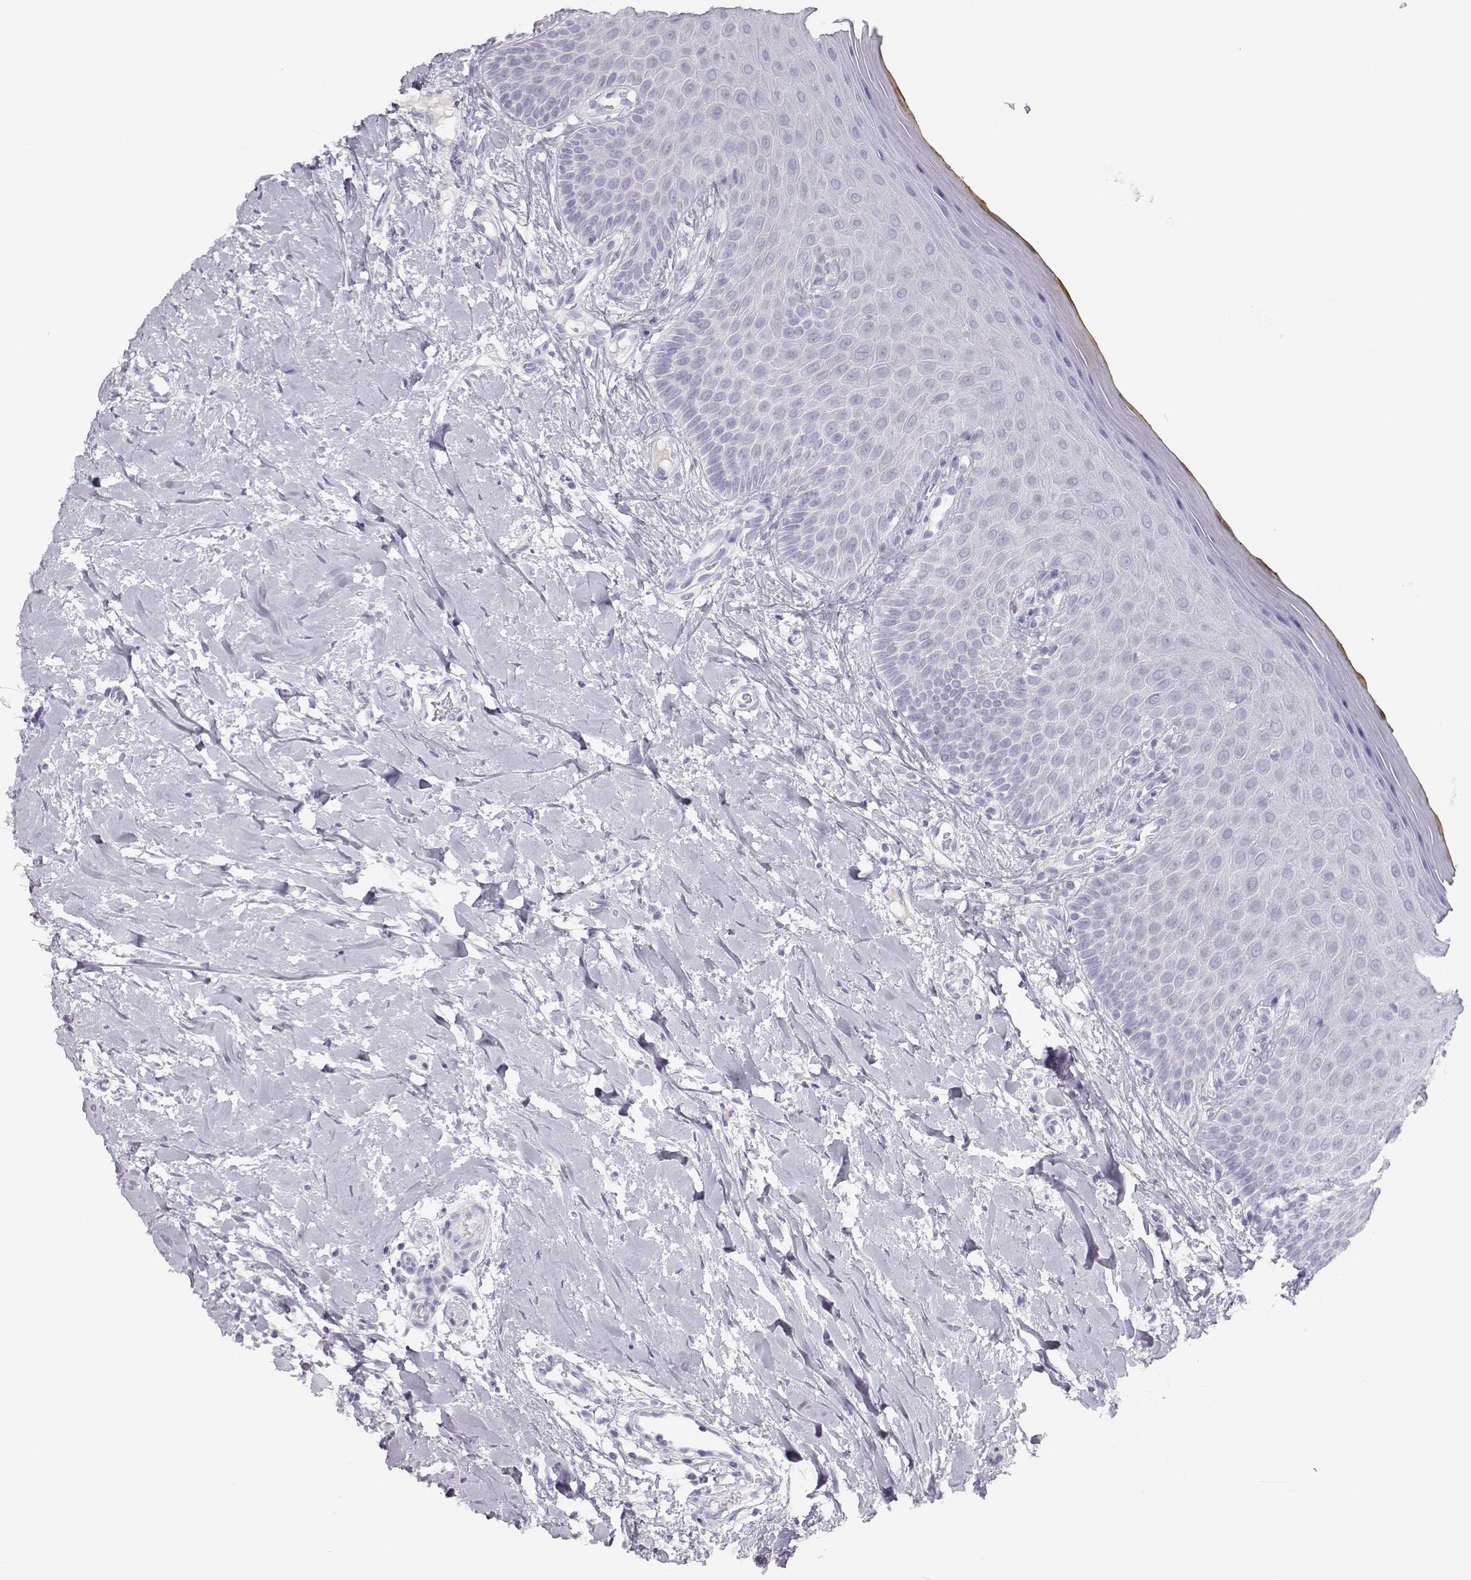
{"staining": {"intensity": "negative", "quantity": "none", "location": "none"}, "tissue": "oral mucosa", "cell_type": "Squamous epithelial cells", "image_type": "normal", "snomed": [{"axis": "morphology", "description": "Normal tissue, NOS"}, {"axis": "topography", "description": "Oral tissue"}], "caption": "Micrograph shows no significant protein staining in squamous epithelial cells of unremarkable oral mucosa. (Immunohistochemistry (ihc), brightfield microscopy, high magnification).", "gene": "FAM166A", "patient": {"sex": "female", "age": 43}}